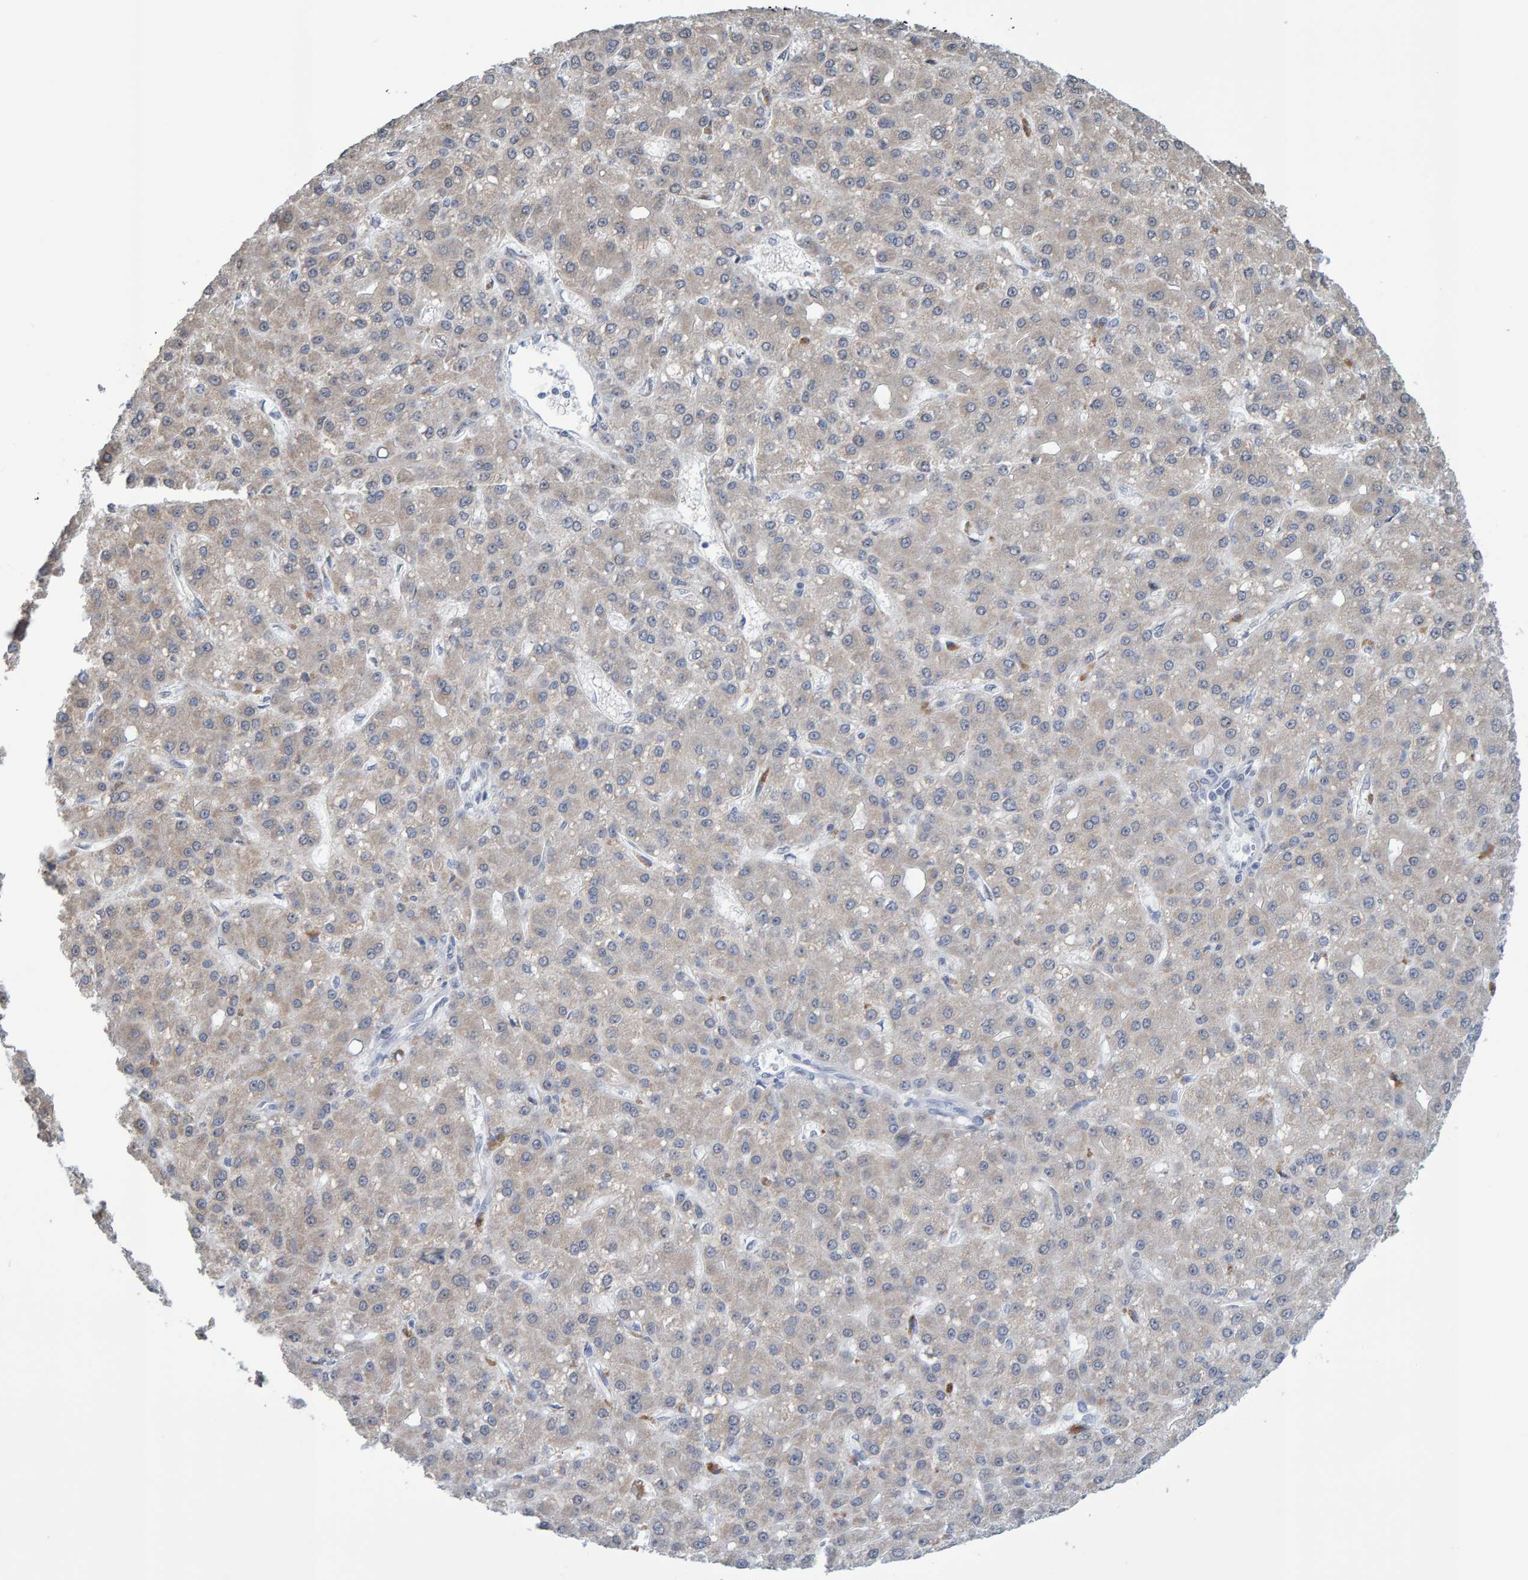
{"staining": {"intensity": "weak", "quantity": "<25%", "location": "cytoplasmic/membranous"}, "tissue": "liver cancer", "cell_type": "Tumor cells", "image_type": "cancer", "snomed": [{"axis": "morphology", "description": "Carcinoma, Hepatocellular, NOS"}, {"axis": "topography", "description": "Liver"}], "caption": "This histopathology image is of liver hepatocellular carcinoma stained with IHC to label a protein in brown with the nuclei are counter-stained blue. There is no positivity in tumor cells.", "gene": "USP43", "patient": {"sex": "male", "age": 67}}